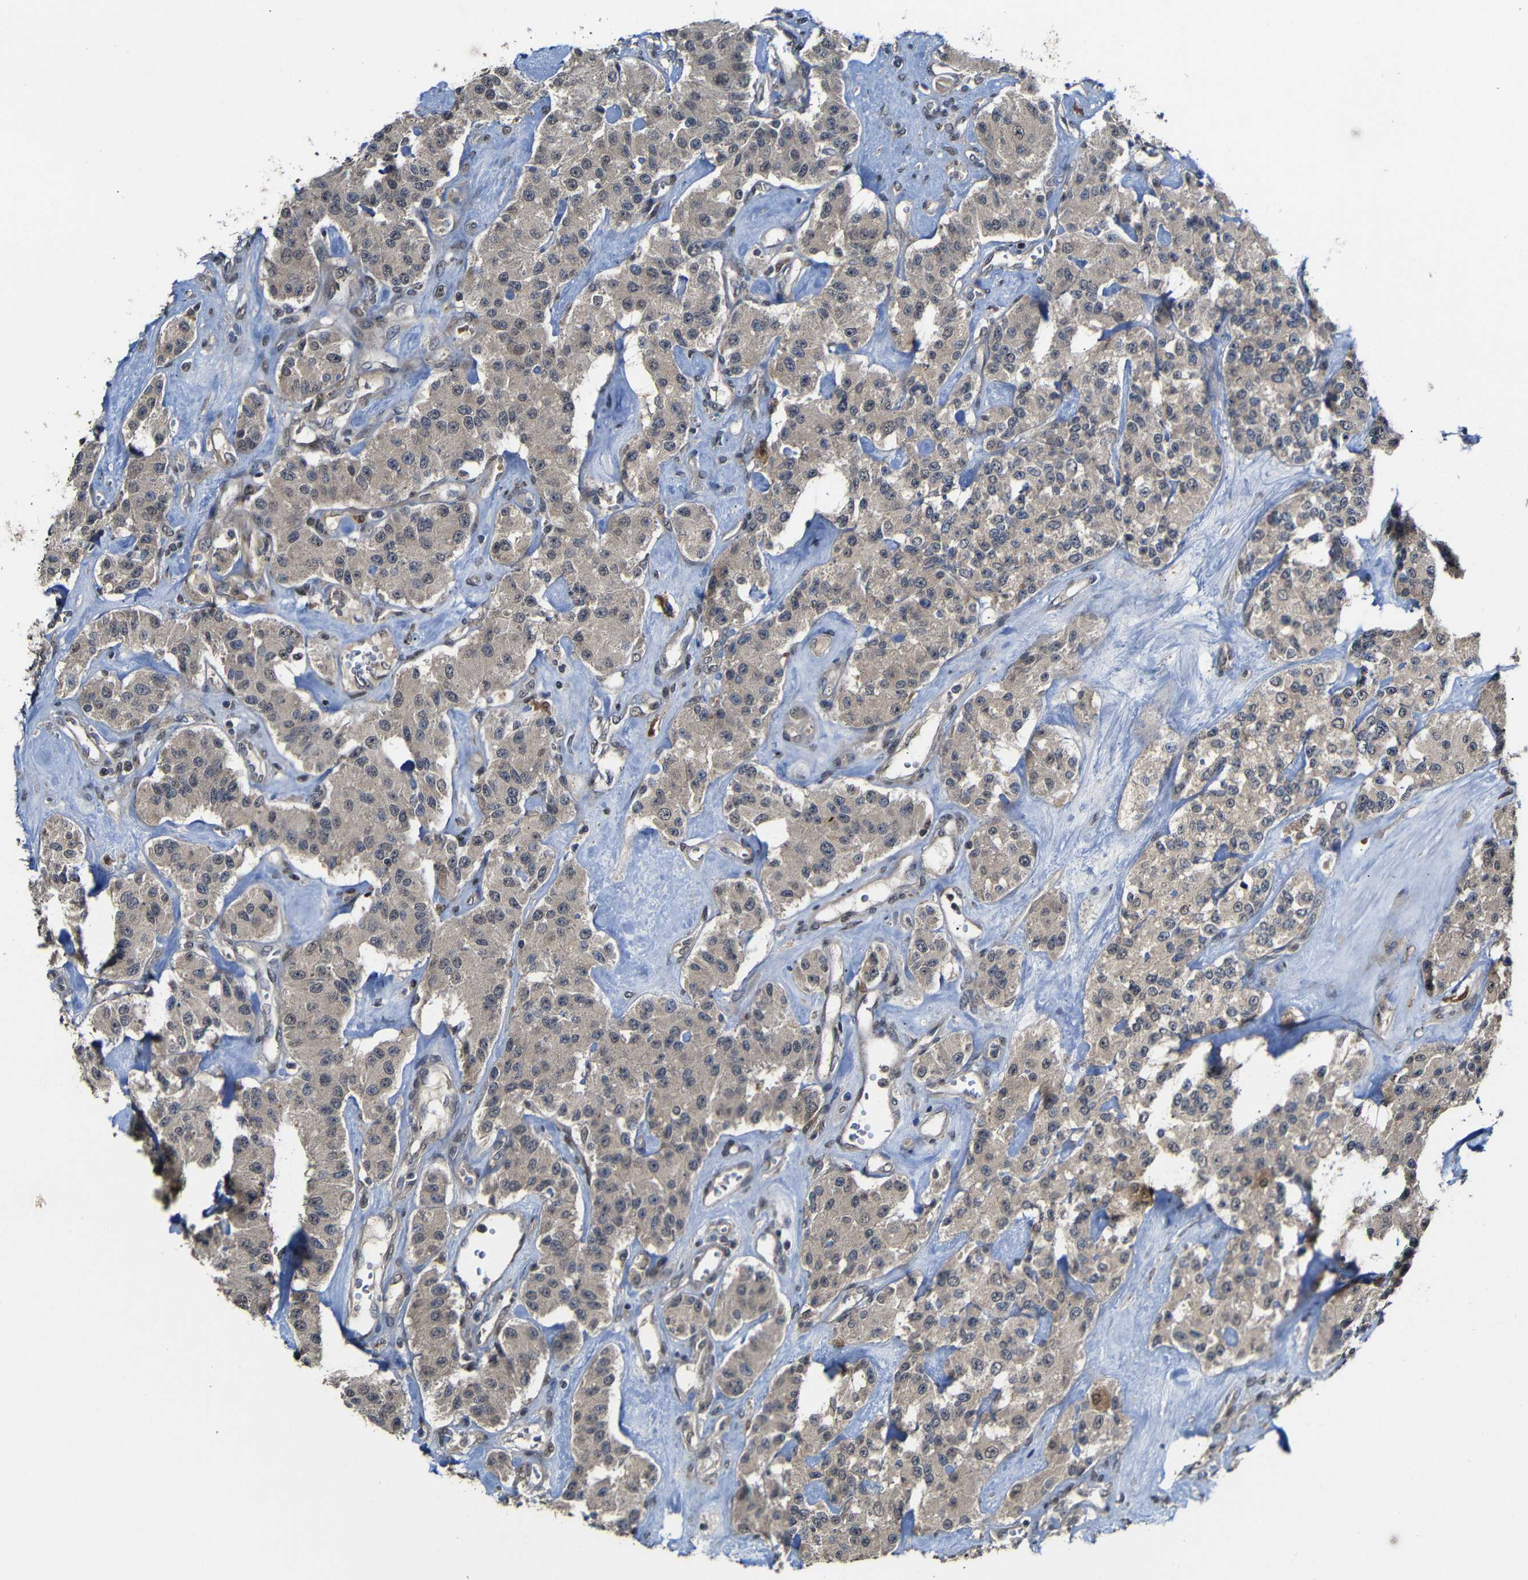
{"staining": {"intensity": "weak", "quantity": "25%-75%", "location": "cytoplasmic/membranous"}, "tissue": "carcinoid", "cell_type": "Tumor cells", "image_type": "cancer", "snomed": [{"axis": "morphology", "description": "Carcinoid, malignant, NOS"}, {"axis": "topography", "description": "Pancreas"}], "caption": "Protein expression analysis of human malignant carcinoid reveals weak cytoplasmic/membranous expression in about 25%-75% of tumor cells.", "gene": "ATG12", "patient": {"sex": "male", "age": 41}}